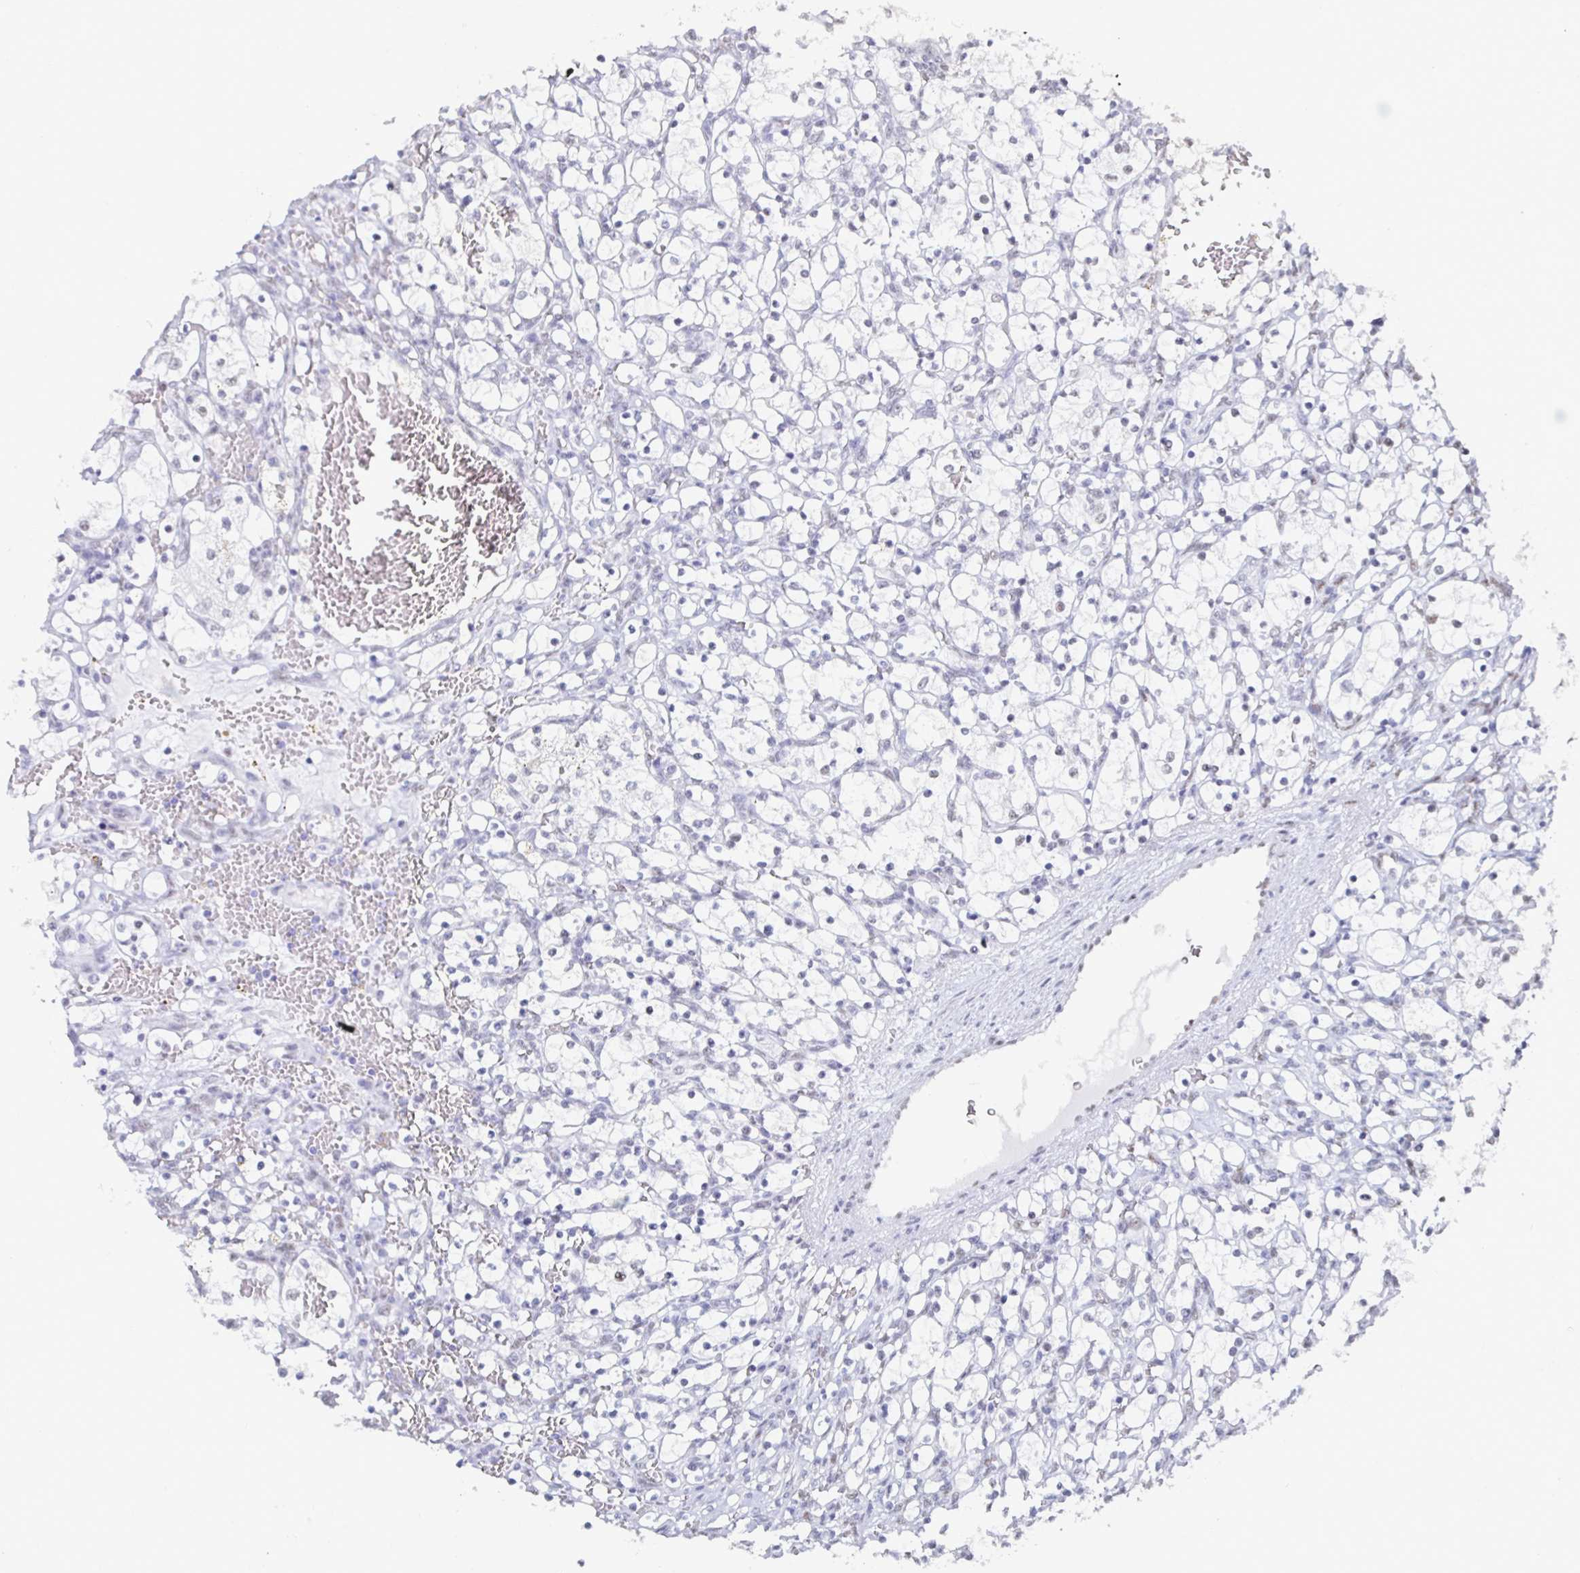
{"staining": {"intensity": "negative", "quantity": "none", "location": "none"}, "tissue": "renal cancer", "cell_type": "Tumor cells", "image_type": "cancer", "snomed": [{"axis": "morphology", "description": "Adenocarcinoma, NOS"}, {"axis": "topography", "description": "Kidney"}], "caption": "IHC image of human renal cancer (adenocarcinoma) stained for a protein (brown), which displays no expression in tumor cells.", "gene": "DDX39B", "patient": {"sex": "female", "age": 69}}